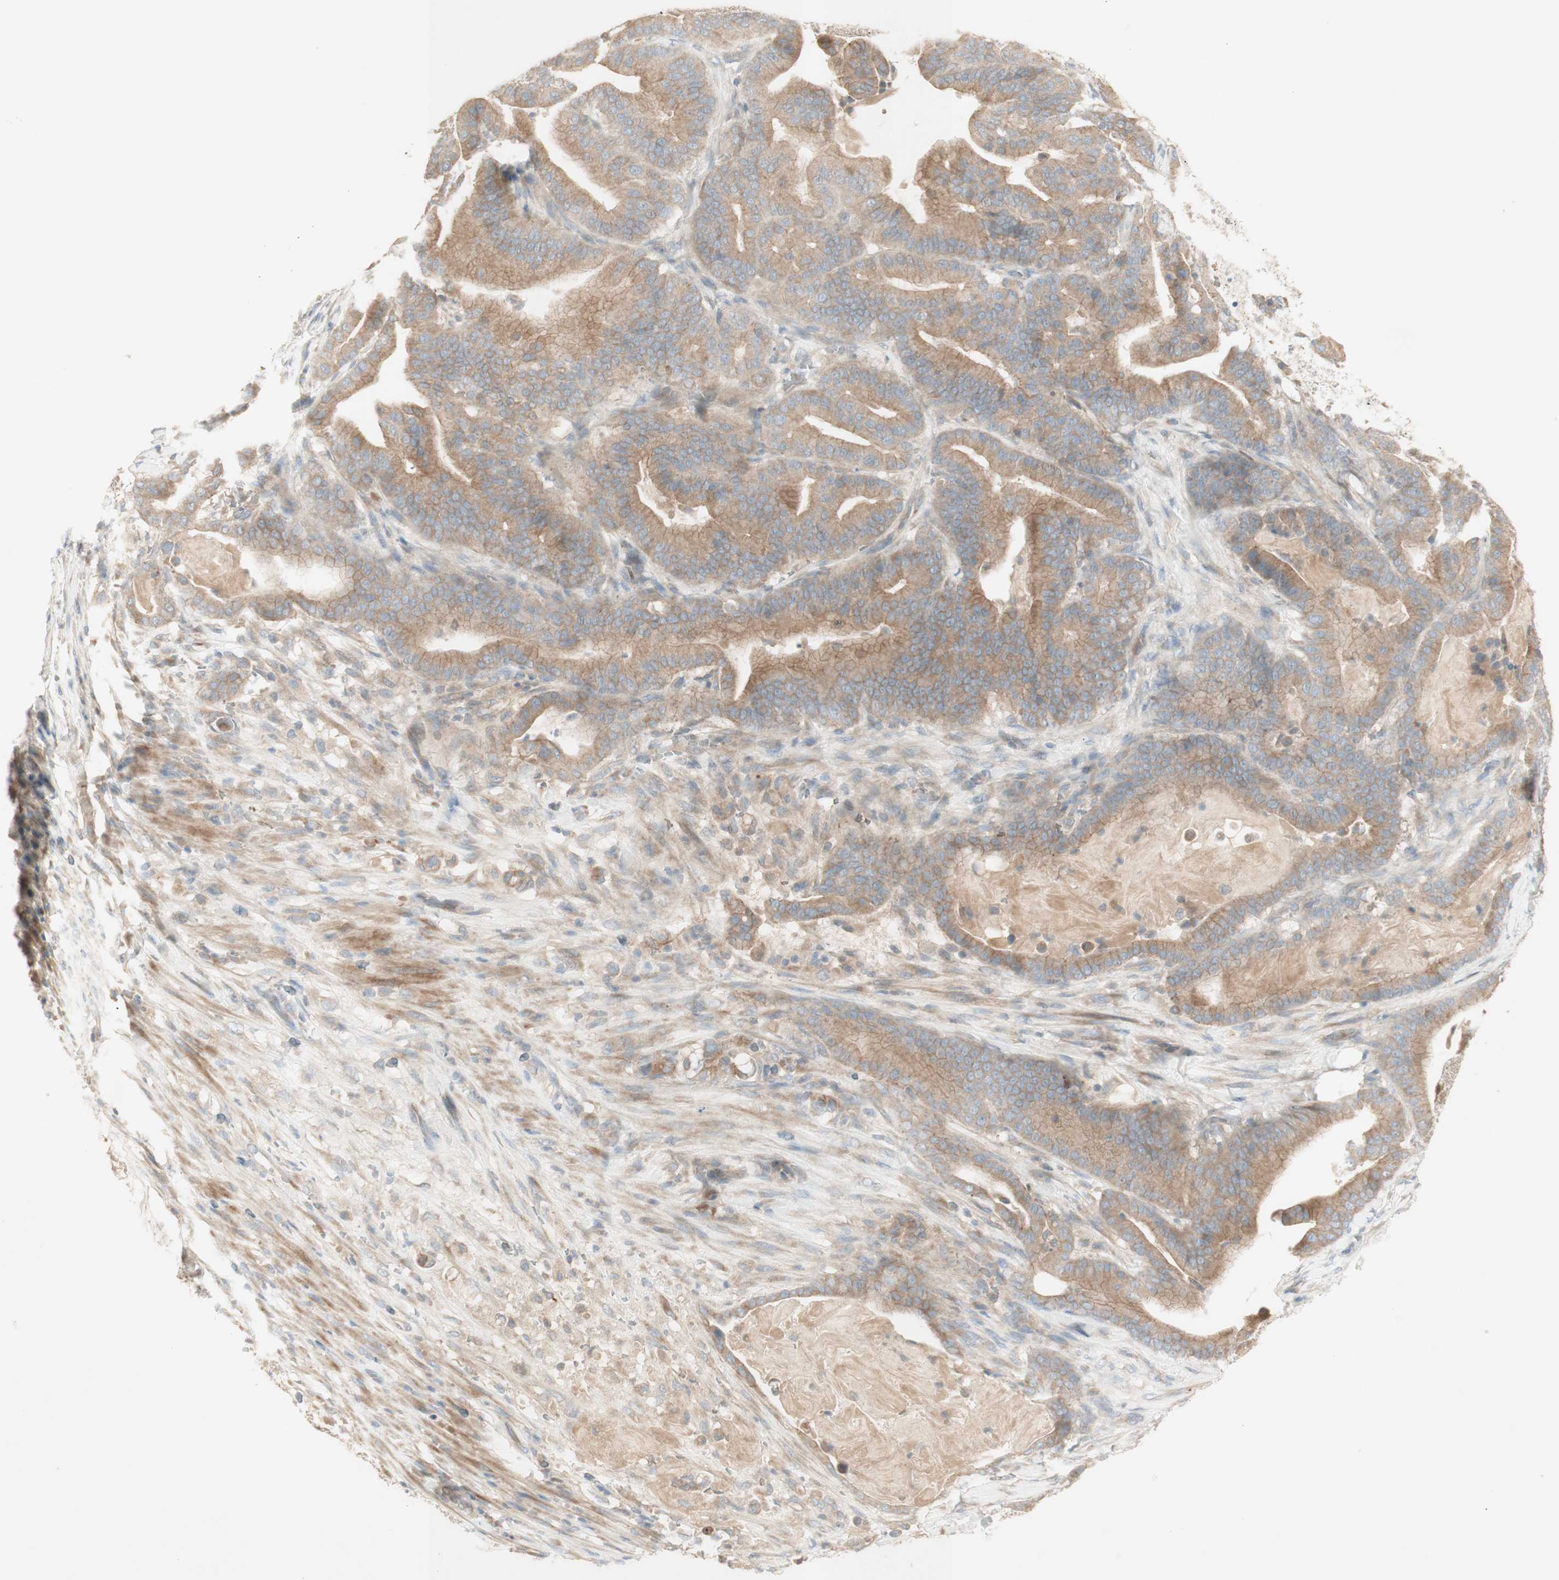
{"staining": {"intensity": "moderate", "quantity": ">75%", "location": "cytoplasmic/membranous"}, "tissue": "pancreatic cancer", "cell_type": "Tumor cells", "image_type": "cancer", "snomed": [{"axis": "morphology", "description": "Adenocarcinoma, NOS"}, {"axis": "topography", "description": "Pancreas"}], "caption": "This is a photomicrograph of immunohistochemistry (IHC) staining of pancreatic cancer, which shows moderate staining in the cytoplasmic/membranous of tumor cells.", "gene": "PTGER4", "patient": {"sex": "male", "age": 63}}